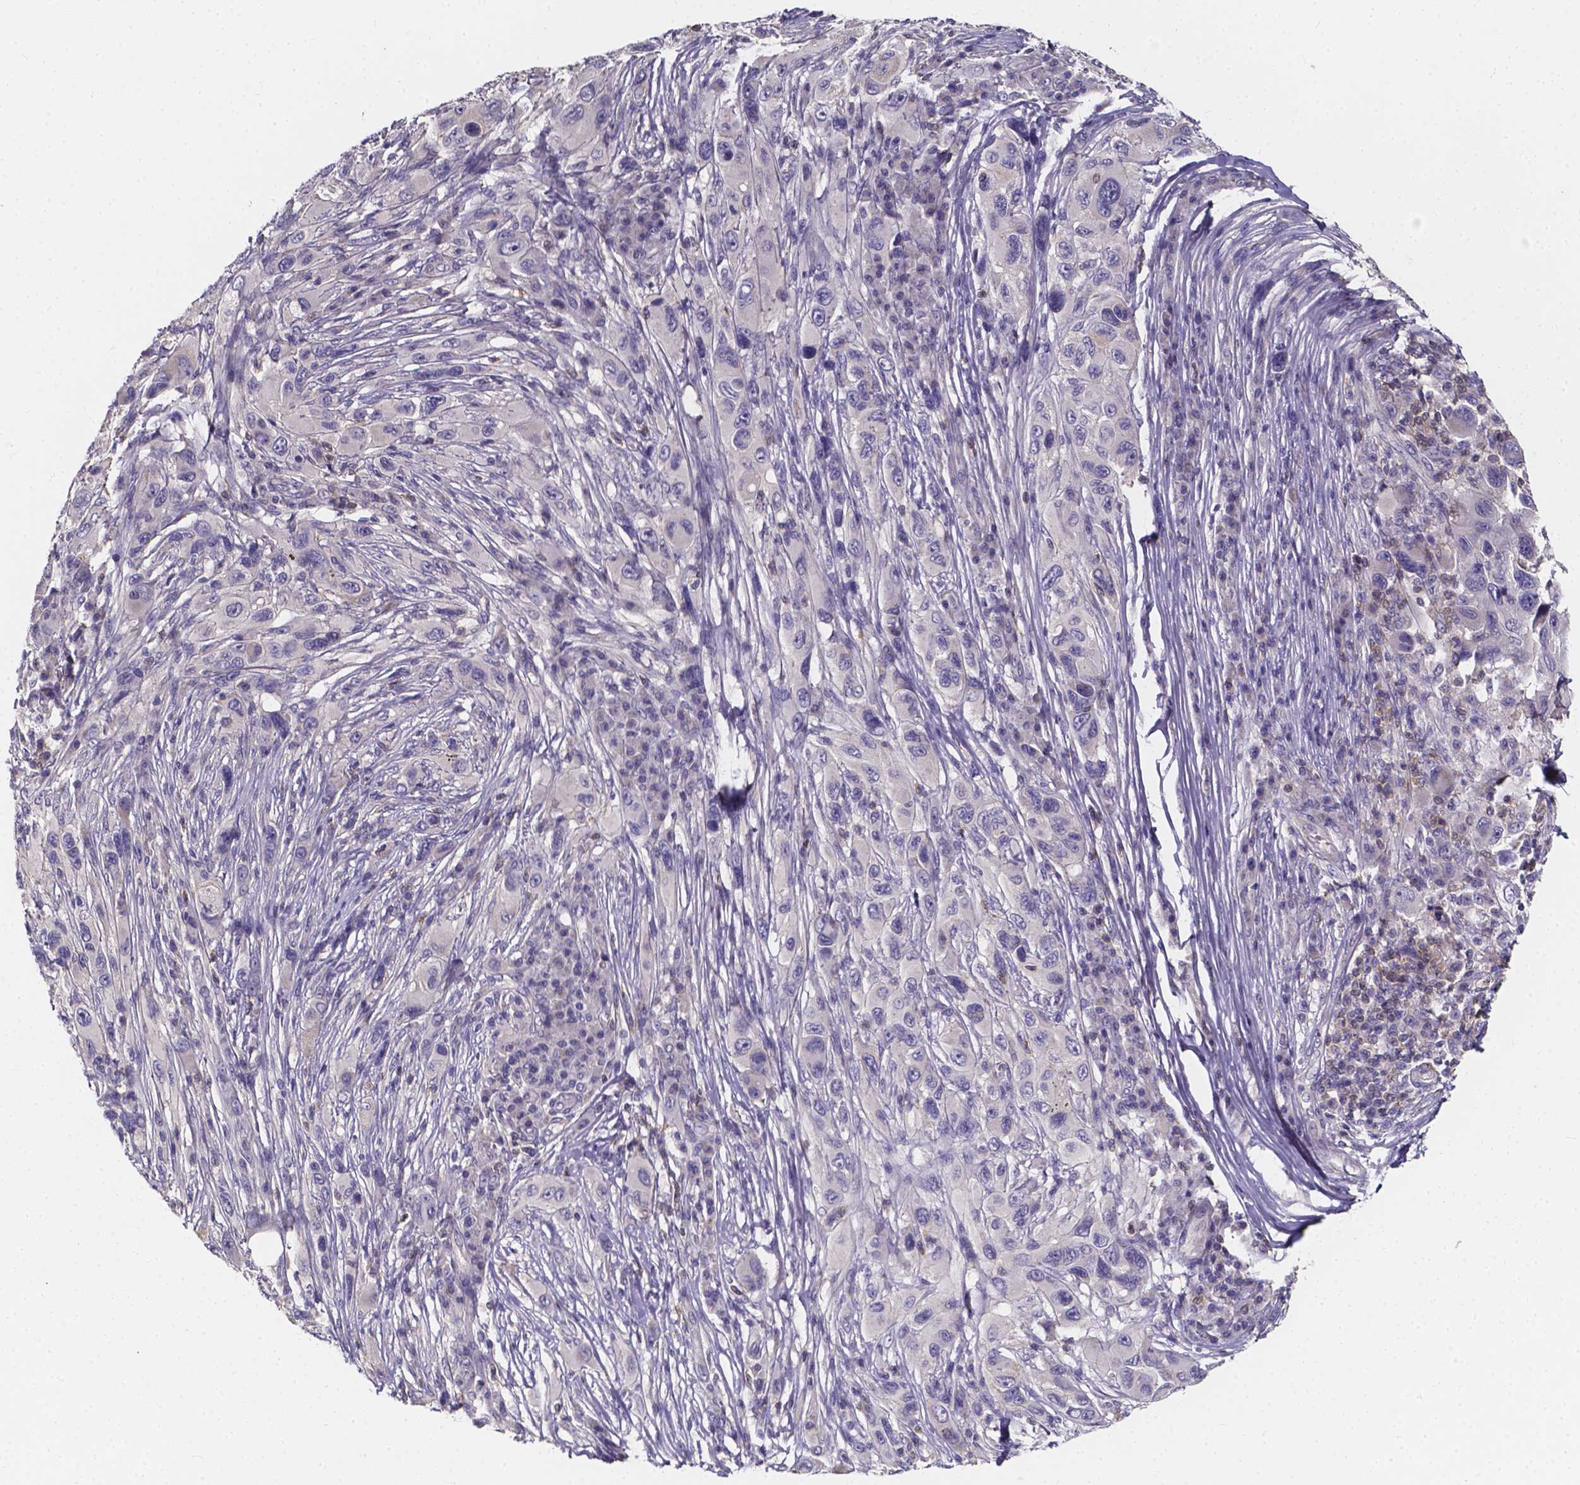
{"staining": {"intensity": "negative", "quantity": "none", "location": "none"}, "tissue": "melanoma", "cell_type": "Tumor cells", "image_type": "cancer", "snomed": [{"axis": "morphology", "description": "Malignant melanoma, NOS"}, {"axis": "topography", "description": "Skin"}], "caption": "High magnification brightfield microscopy of malignant melanoma stained with DAB (3,3'-diaminobenzidine) (brown) and counterstained with hematoxylin (blue): tumor cells show no significant staining.", "gene": "THEMIS", "patient": {"sex": "male", "age": 53}}